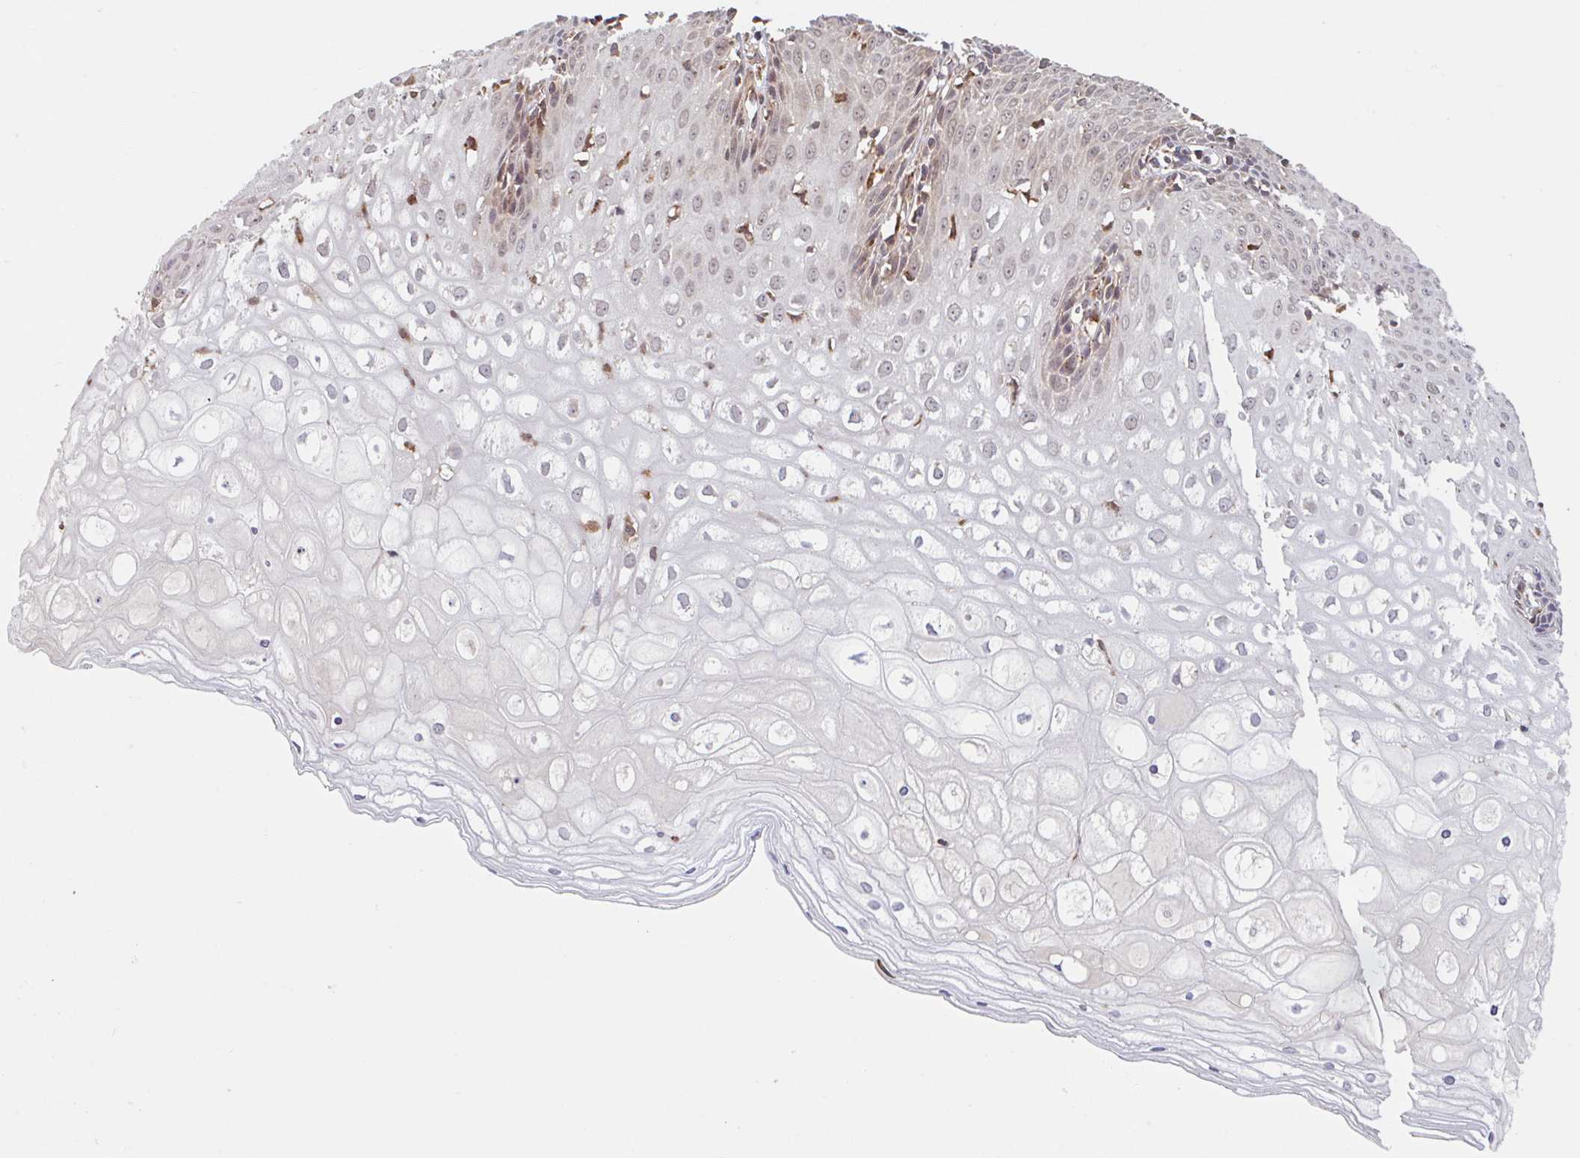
{"staining": {"intensity": "negative", "quantity": "none", "location": "none"}, "tissue": "cervix", "cell_type": "Glandular cells", "image_type": "normal", "snomed": [{"axis": "morphology", "description": "Normal tissue, NOS"}, {"axis": "topography", "description": "Cervix"}], "caption": "Immunohistochemical staining of benign human cervix exhibits no significant staining in glandular cells.", "gene": "NUB1", "patient": {"sex": "female", "age": 36}}